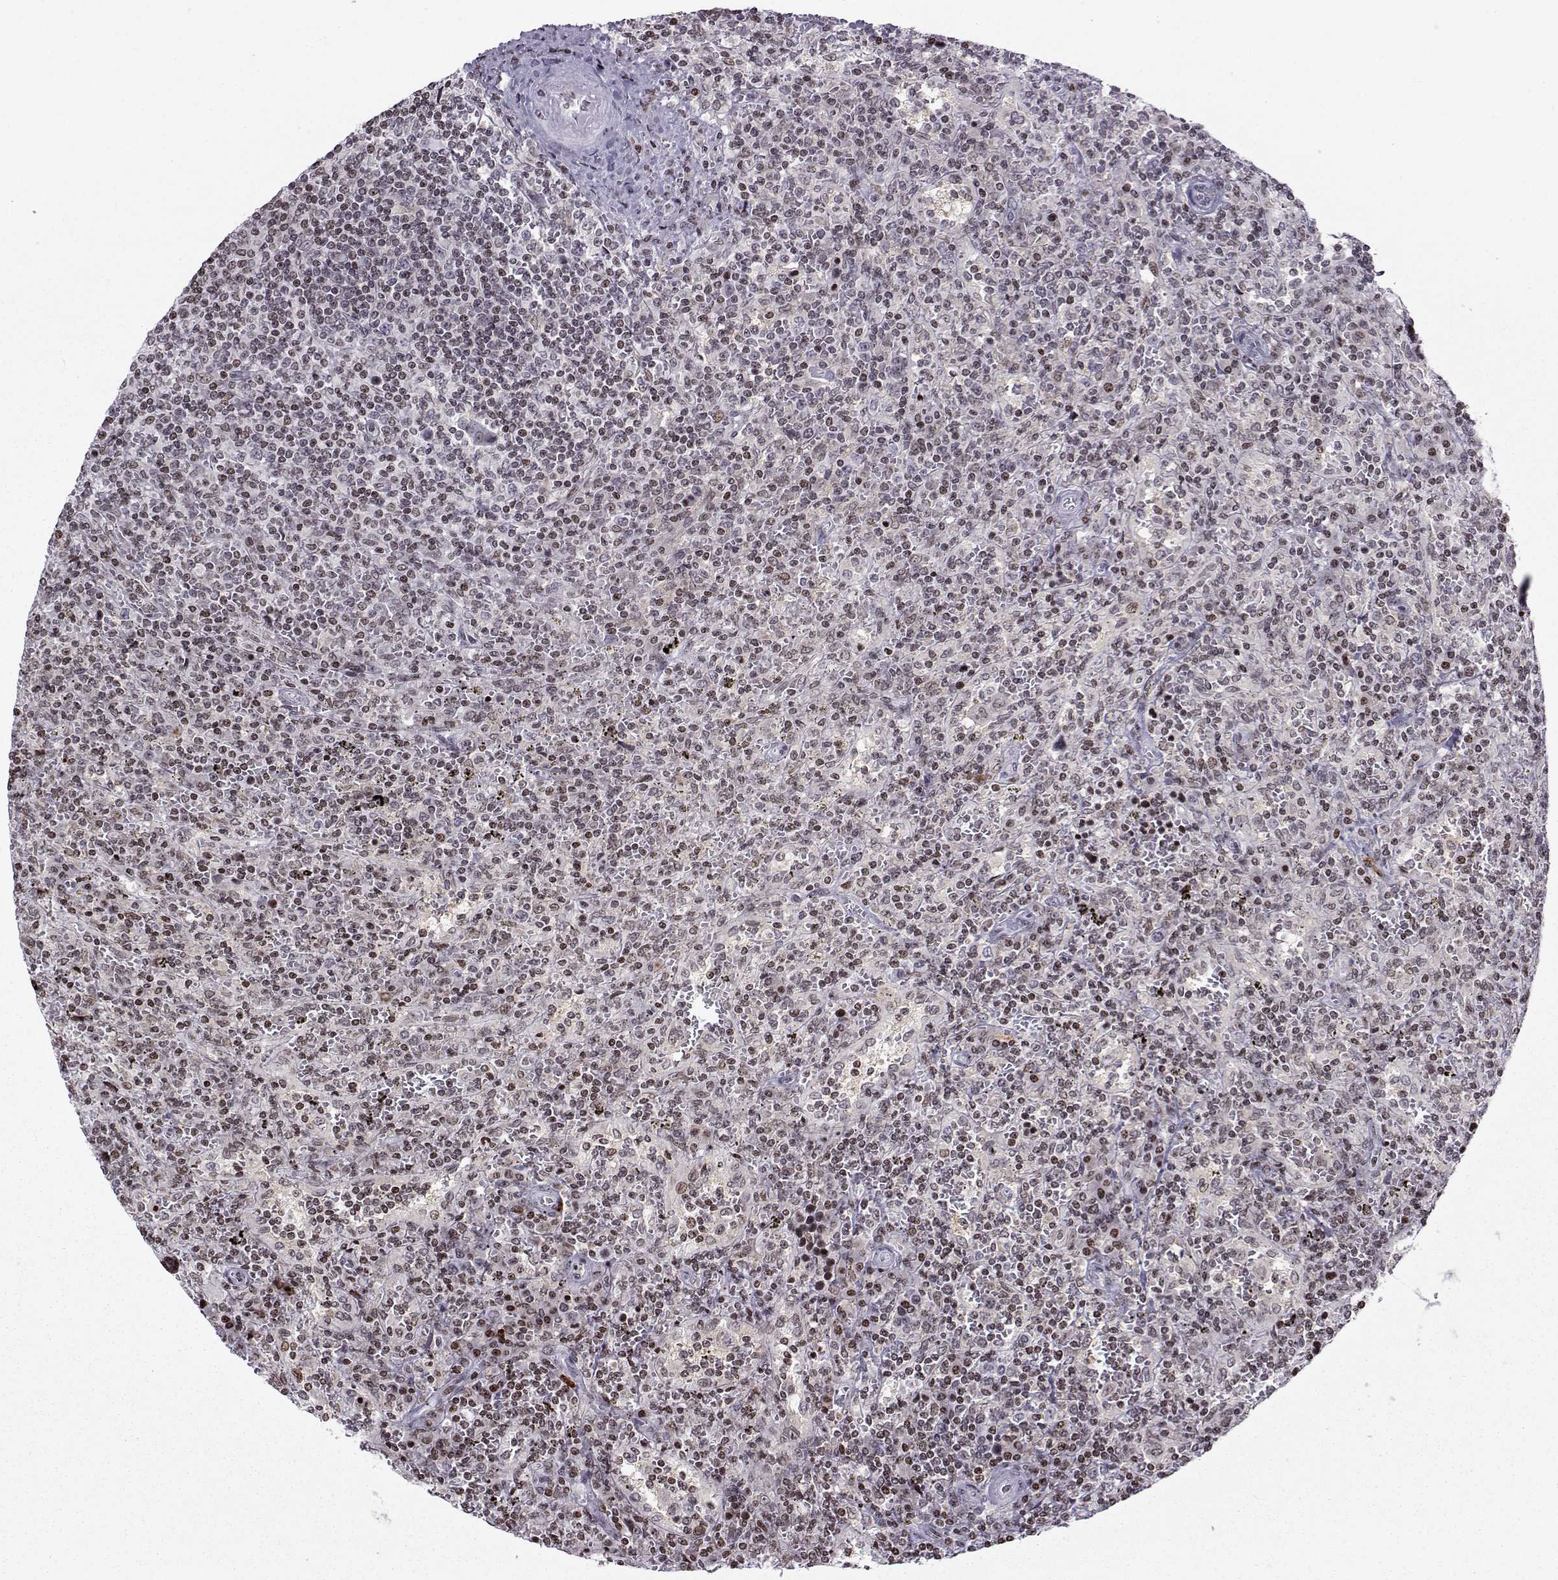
{"staining": {"intensity": "negative", "quantity": "none", "location": "none"}, "tissue": "lymphoma", "cell_type": "Tumor cells", "image_type": "cancer", "snomed": [{"axis": "morphology", "description": "Malignant lymphoma, non-Hodgkin's type, Low grade"}, {"axis": "topography", "description": "Spleen"}], "caption": "A histopathology image of malignant lymphoma, non-Hodgkin's type (low-grade) stained for a protein exhibits no brown staining in tumor cells.", "gene": "ZNF19", "patient": {"sex": "male", "age": 62}}